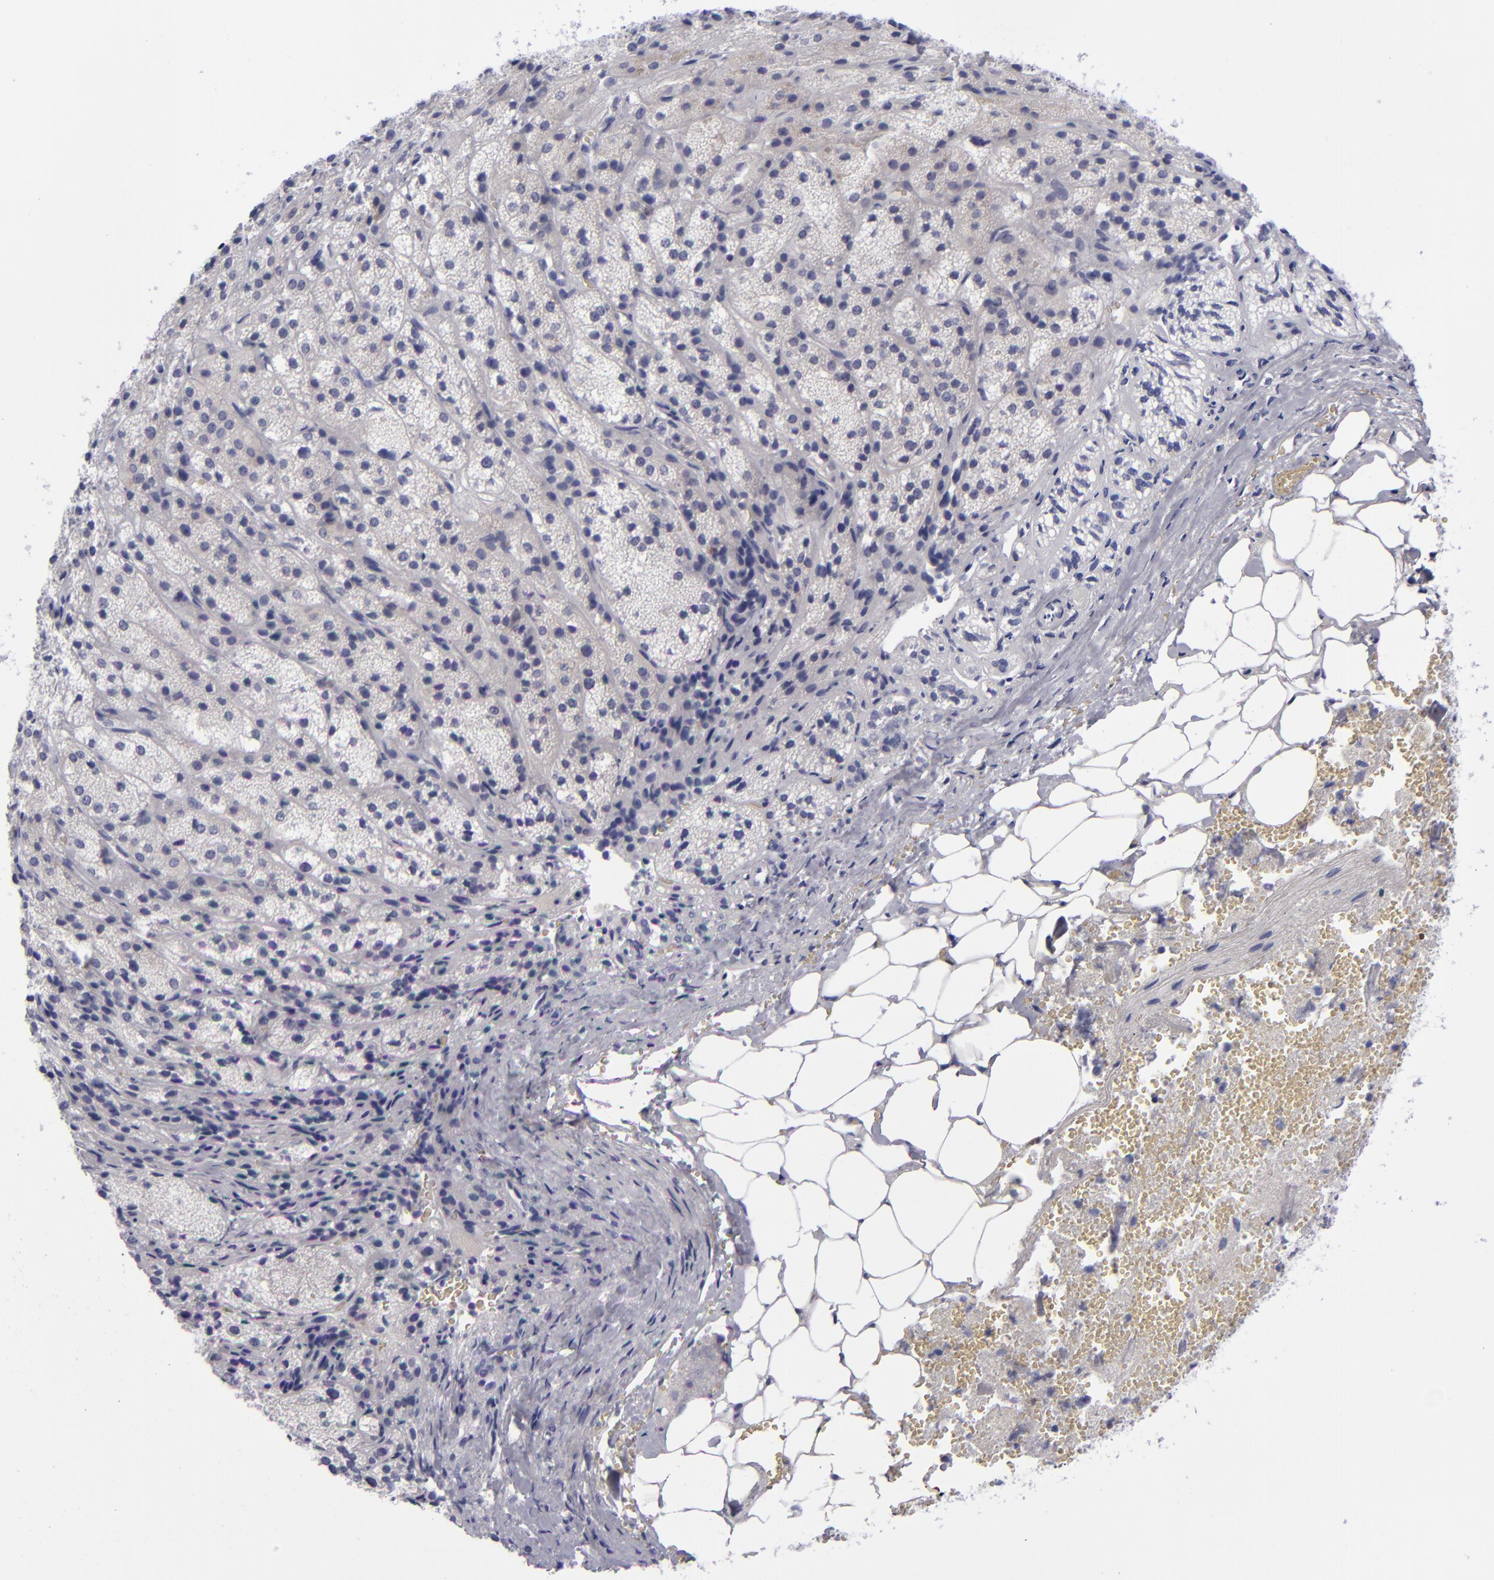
{"staining": {"intensity": "negative", "quantity": "none", "location": "none"}, "tissue": "adrenal gland", "cell_type": "Glandular cells", "image_type": "normal", "snomed": [{"axis": "morphology", "description": "Normal tissue, NOS"}, {"axis": "topography", "description": "Adrenal gland"}], "caption": "Immunohistochemical staining of normal adrenal gland displays no significant expression in glandular cells. (DAB (3,3'-diaminobenzidine) immunohistochemistry (IHC) visualized using brightfield microscopy, high magnification).", "gene": "AURKA", "patient": {"sex": "female", "age": 71}}